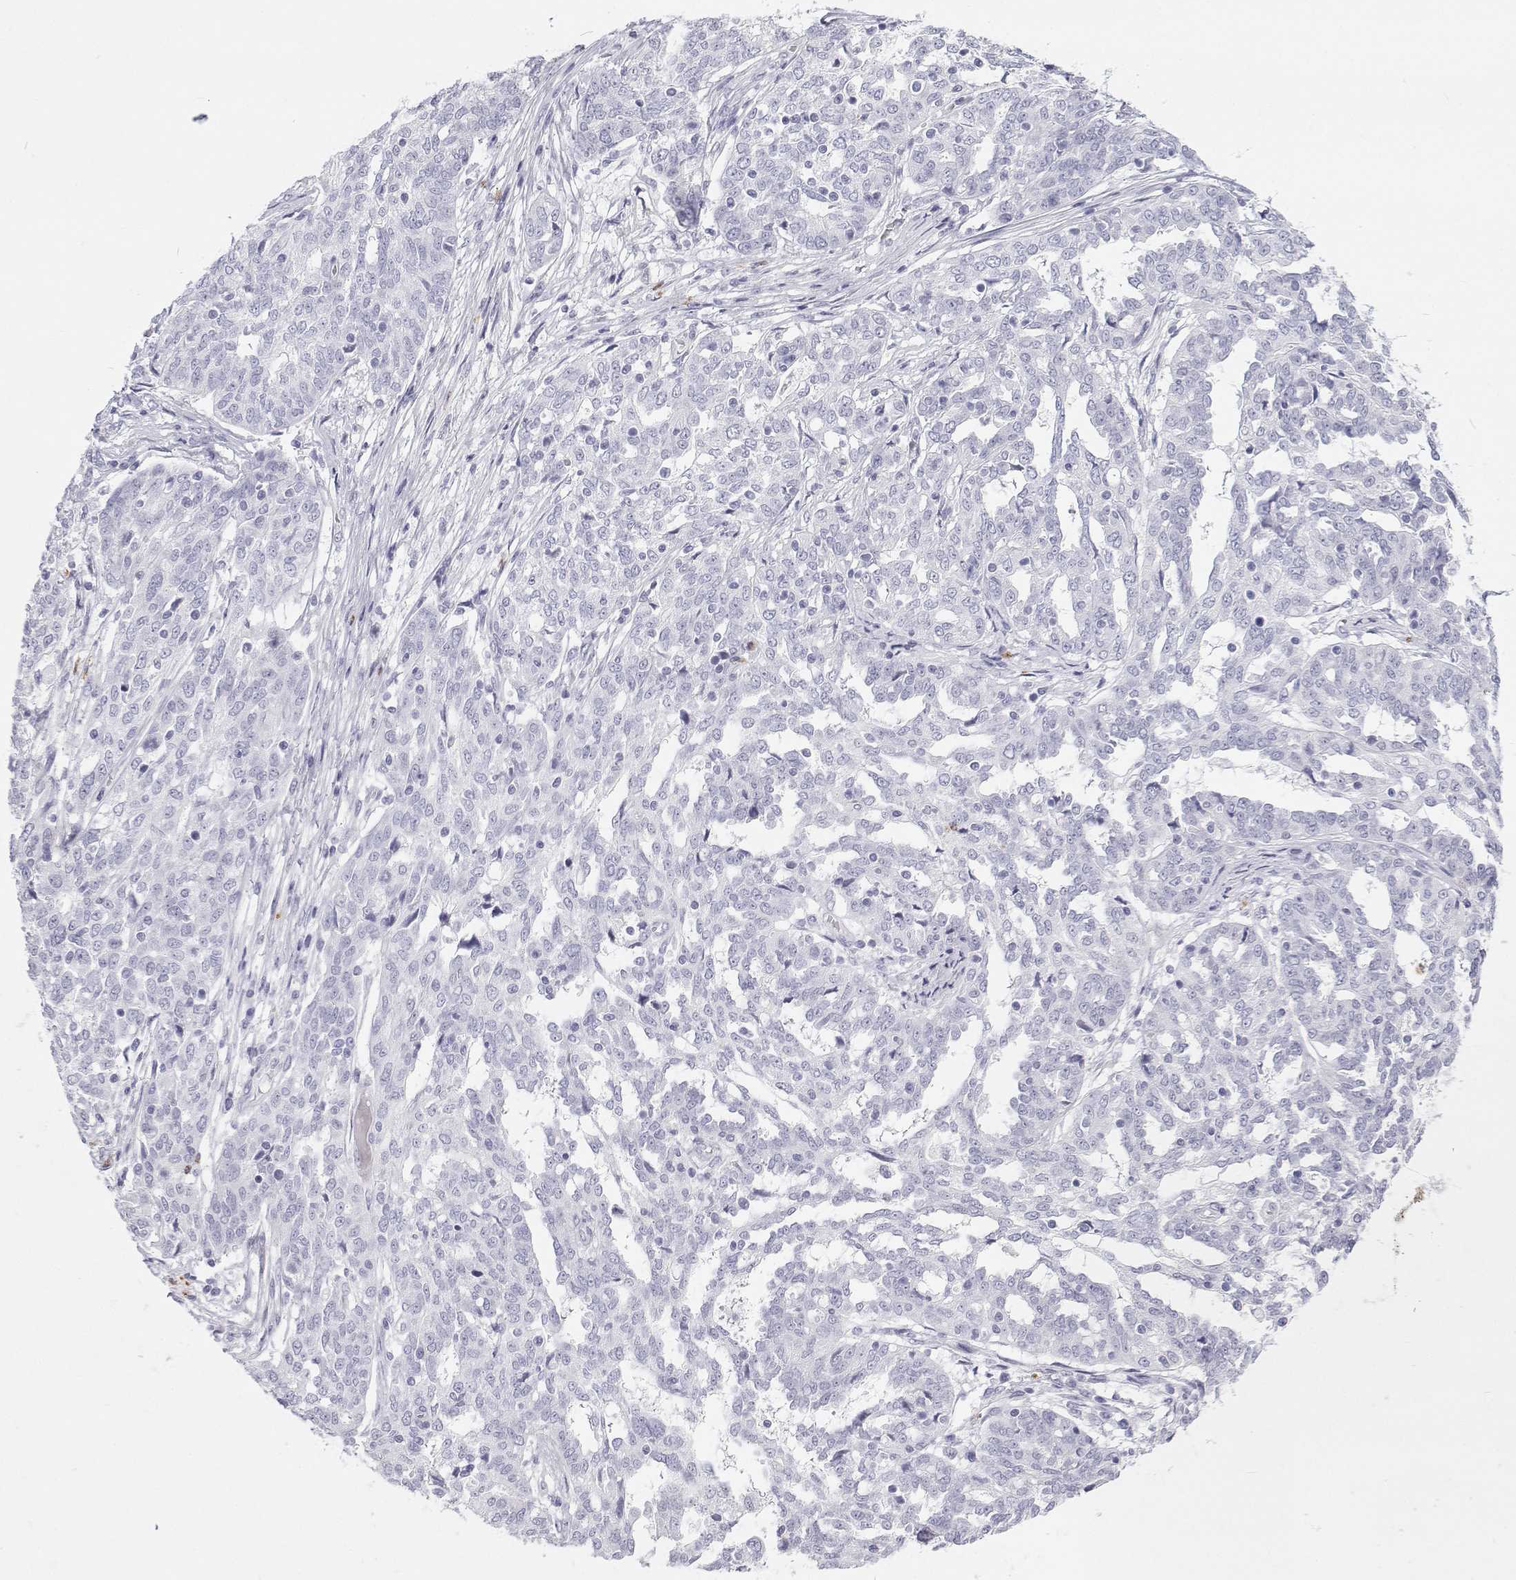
{"staining": {"intensity": "negative", "quantity": "none", "location": "none"}, "tissue": "ovarian cancer", "cell_type": "Tumor cells", "image_type": "cancer", "snomed": [{"axis": "morphology", "description": "Cystadenocarcinoma, serous, NOS"}, {"axis": "topography", "description": "Ovary"}], "caption": "IHC micrograph of neoplastic tissue: human ovarian cancer (serous cystadenocarcinoma) stained with DAB exhibits no significant protein staining in tumor cells.", "gene": "SFTPB", "patient": {"sex": "female", "age": 67}}